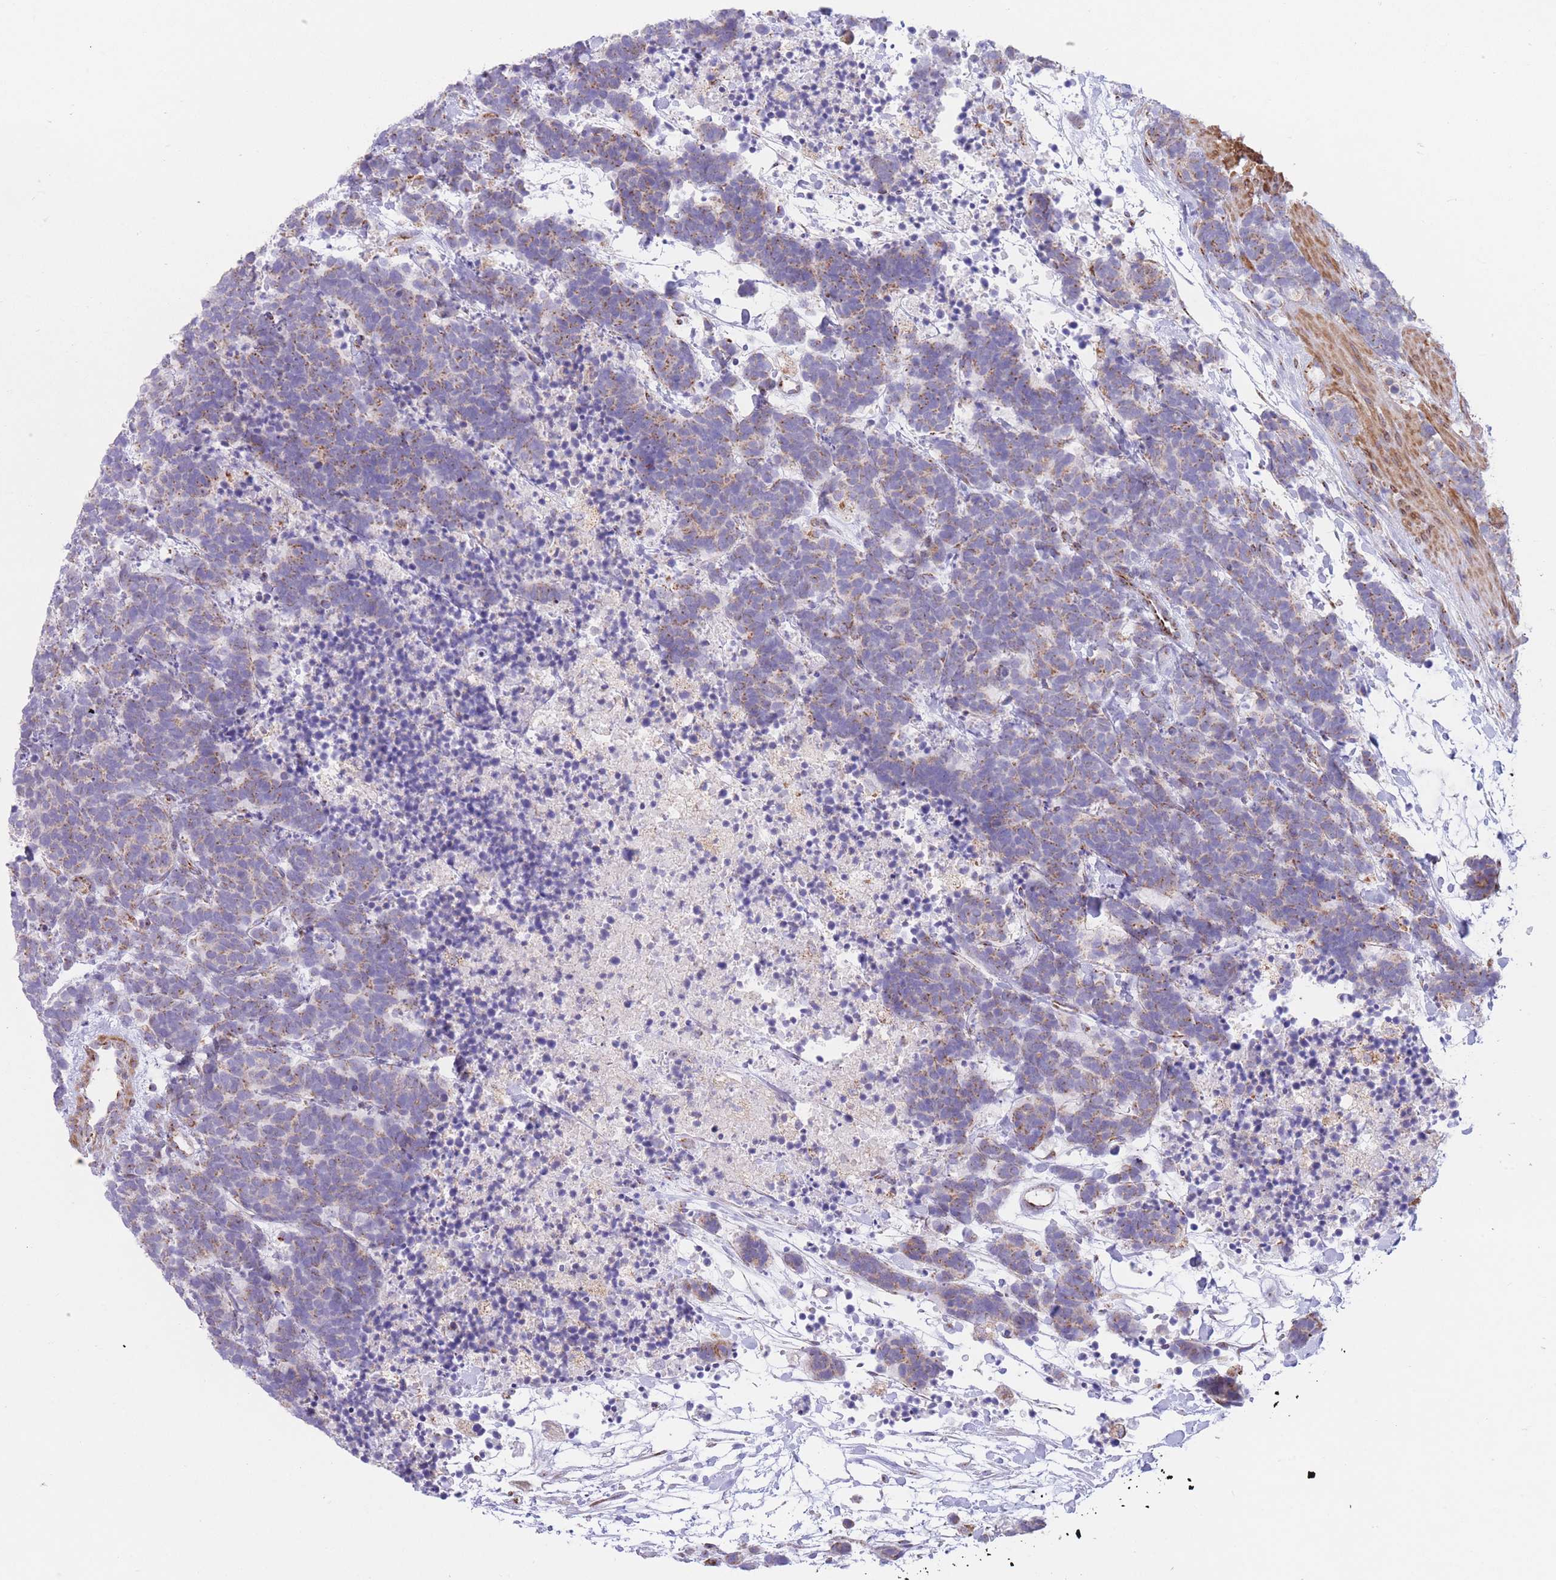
{"staining": {"intensity": "moderate", "quantity": ">75%", "location": "cytoplasmic/membranous"}, "tissue": "carcinoid", "cell_type": "Tumor cells", "image_type": "cancer", "snomed": [{"axis": "morphology", "description": "Carcinoma, NOS"}, {"axis": "morphology", "description": "Carcinoid, malignant, NOS"}, {"axis": "topography", "description": "Prostate"}], "caption": "Protein staining by IHC exhibits moderate cytoplasmic/membranous positivity in approximately >75% of tumor cells in carcinoid.", "gene": "MPND", "patient": {"sex": "male", "age": 57}}